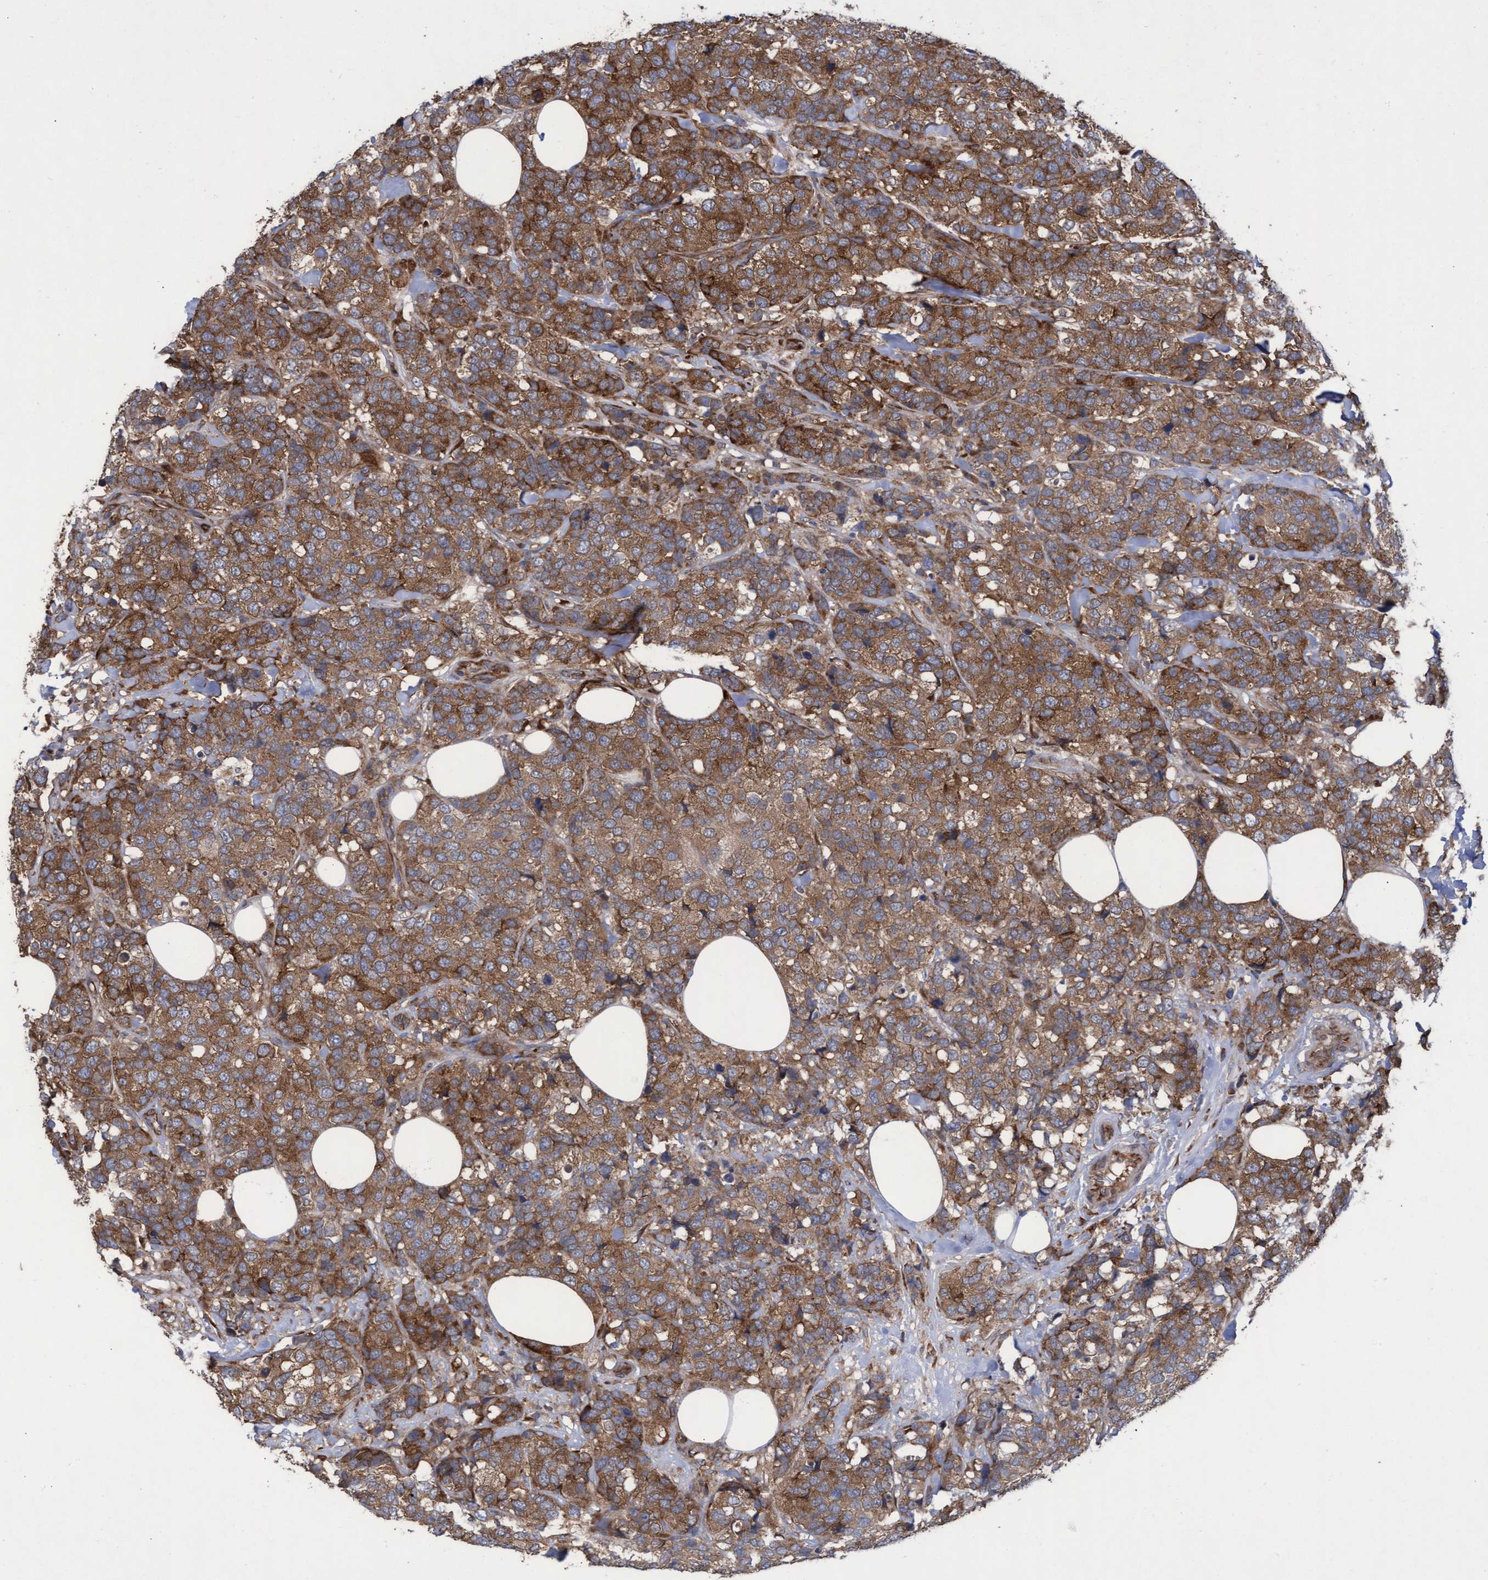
{"staining": {"intensity": "strong", "quantity": ">75%", "location": "cytoplasmic/membranous"}, "tissue": "breast cancer", "cell_type": "Tumor cells", "image_type": "cancer", "snomed": [{"axis": "morphology", "description": "Lobular carcinoma"}, {"axis": "topography", "description": "Breast"}], "caption": "Breast cancer stained with a protein marker reveals strong staining in tumor cells.", "gene": "ABCF2", "patient": {"sex": "female", "age": 59}}